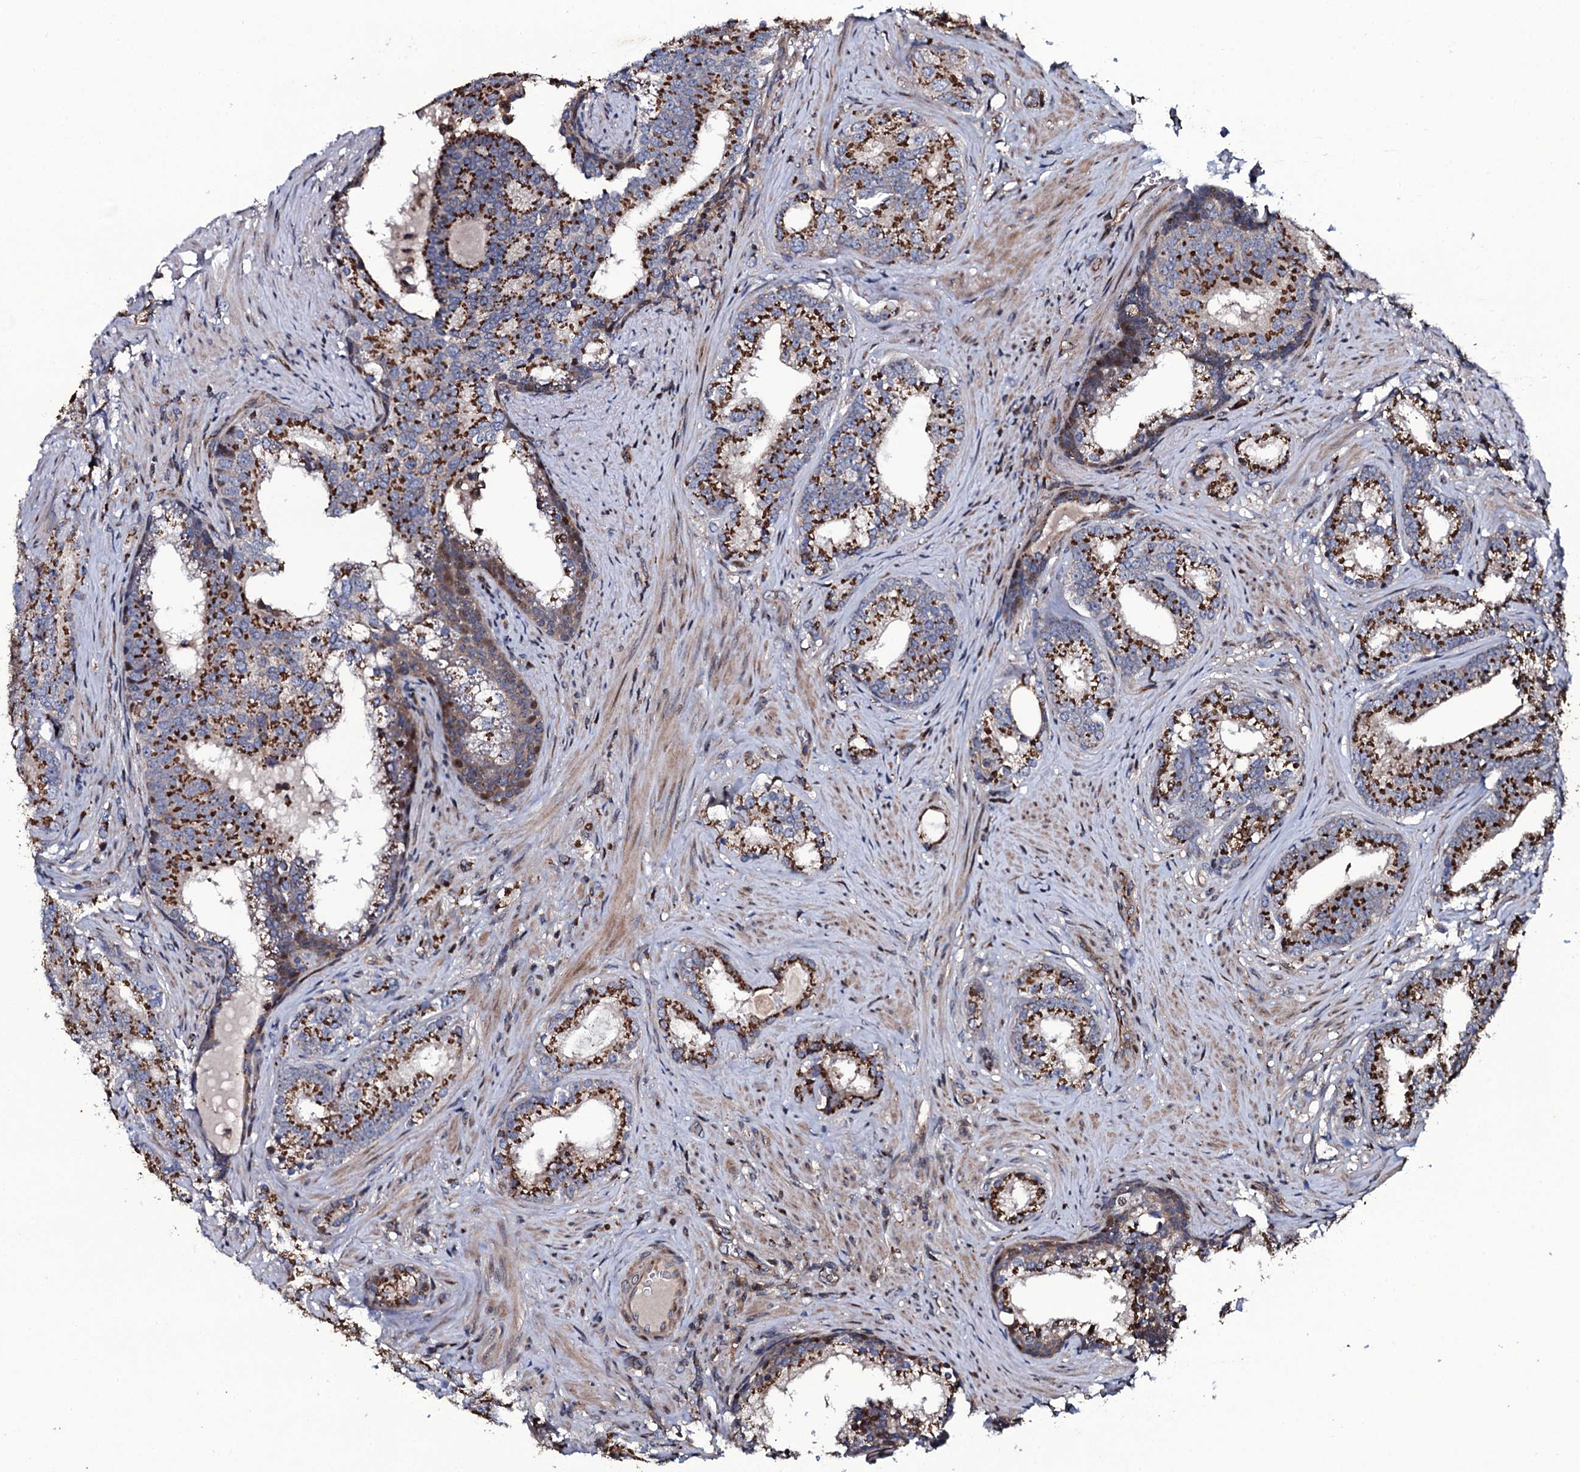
{"staining": {"intensity": "strong", "quantity": ">75%", "location": "cytoplasmic/membranous"}, "tissue": "prostate cancer", "cell_type": "Tumor cells", "image_type": "cancer", "snomed": [{"axis": "morphology", "description": "Adenocarcinoma, Low grade"}, {"axis": "topography", "description": "Prostate"}], "caption": "The histopathology image reveals a brown stain indicating the presence of a protein in the cytoplasmic/membranous of tumor cells in prostate cancer. (Brightfield microscopy of DAB IHC at high magnification).", "gene": "PLET1", "patient": {"sex": "male", "age": 71}}